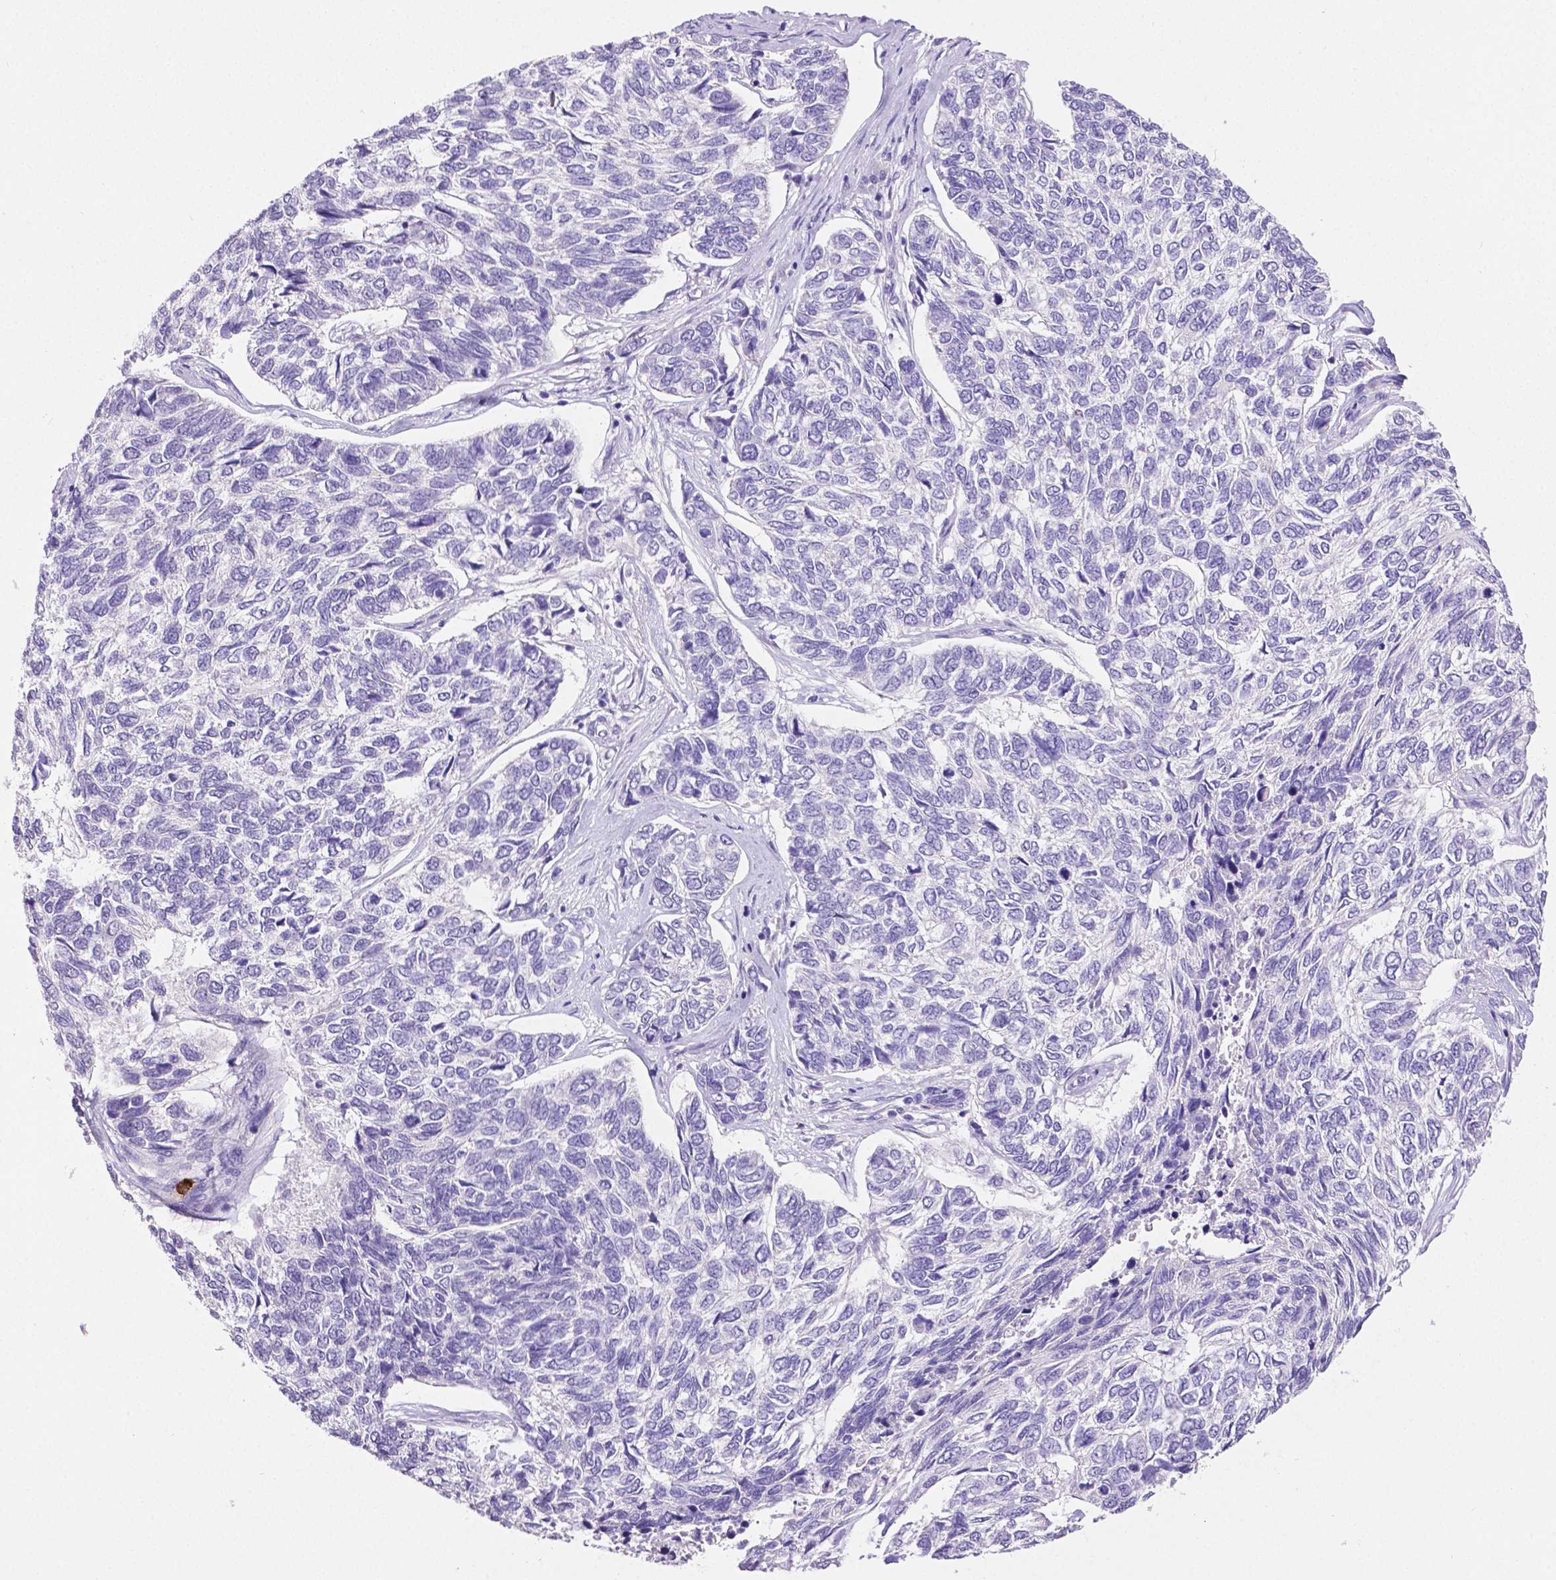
{"staining": {"intensity": "negative", "quantity": "none", "location": "none"}, "tissue": "skin cancer", "cell_type": "Tumor cells", "image_type": "cancer", "snomed": [{"axis": "morphology", "description": "Basal cell carcinoma"}, {"axis": "topography", "description": "Skin"}], "caption": "Tumor cells are negative for protein expression in human basal cell carcinoma (skin).", "gene": "MMP9", "patient": {"sex": "female", "age": 65}}